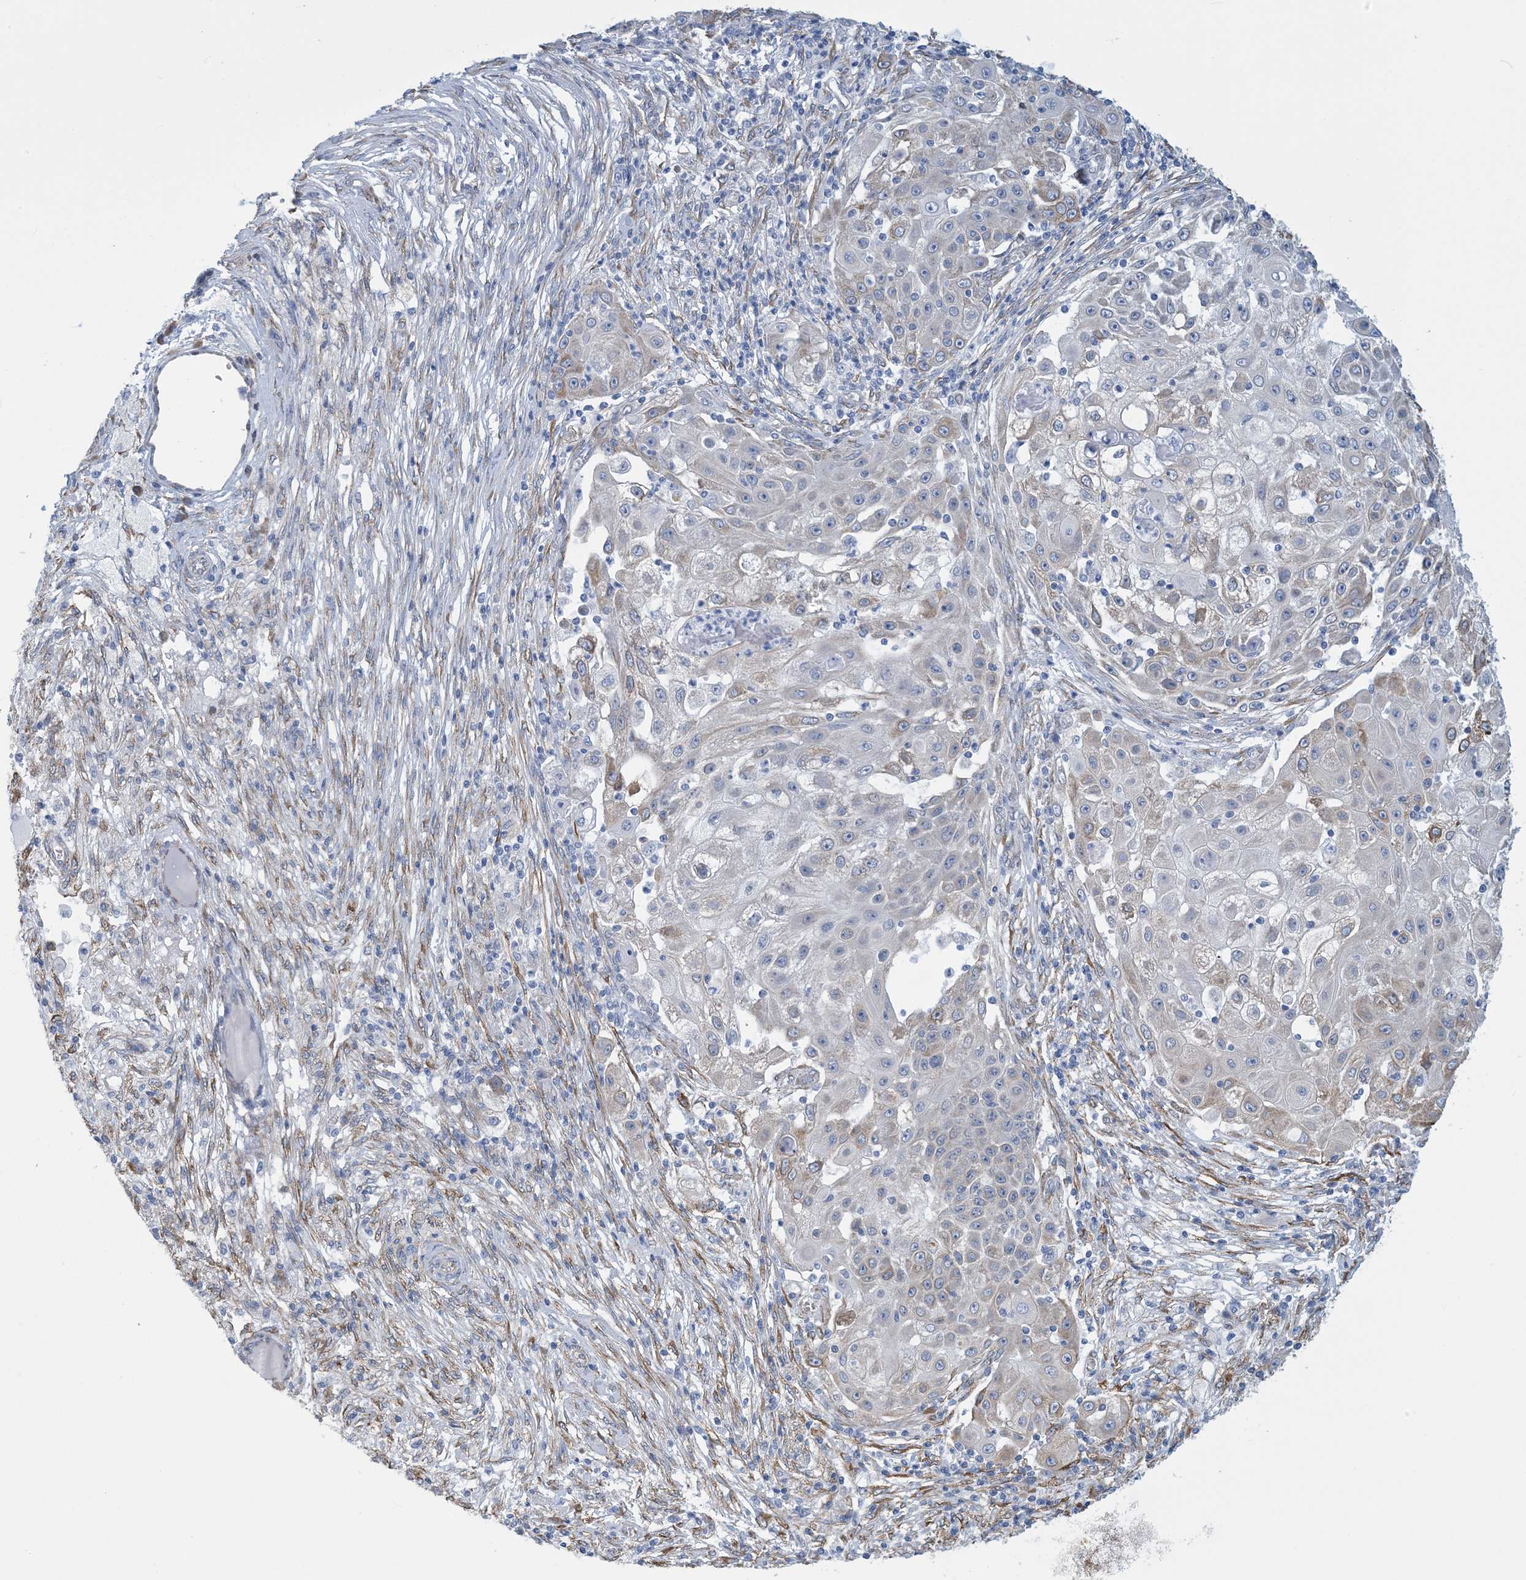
{"staining": {"intensity": "weak", "quantity": "<25%", "location": "cytoplasmic/membranous"}, "tissue": "ovarian cancer", "cell_type": "Tumor cells", "image_type": "cancer", "snomed": [{"axis": "morphology", "description": "Carcinoma, endometroid"}, {"axis": "topography", "description": "Ovary"}], "caption": "A micrograph of ovarian endometroid carcinoma stained for a protein reveals no brown staining in tumor cells.", "gene": "CCDC14", "patient": {"sex": "female", "age": 42}}